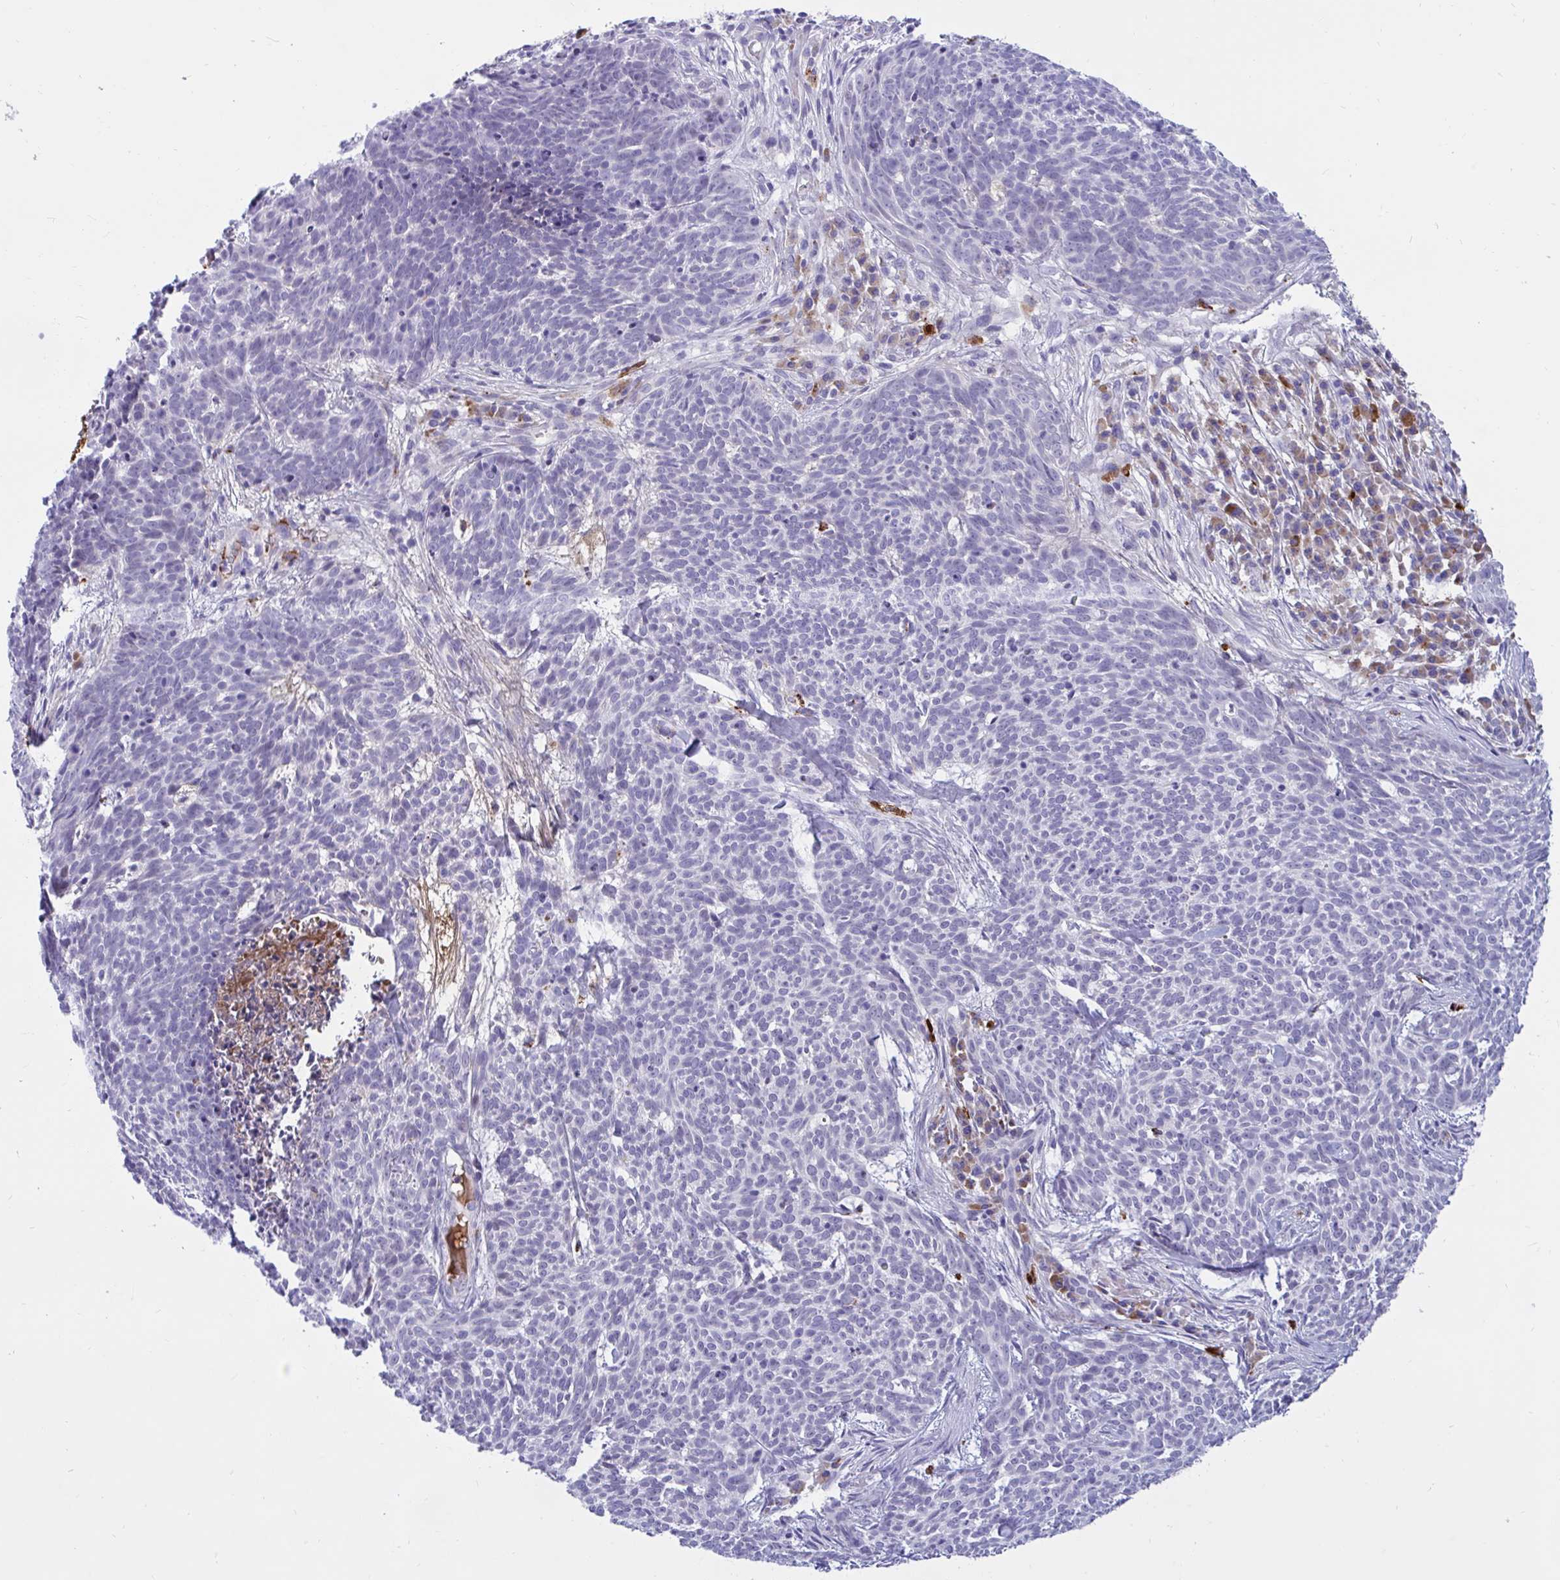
{"staining": {"intensity": "negative", "quantity": "none", "location": "none"}, "tissue": "skin cancer", "cell_type": "Tumor cells", "image_type": "cancer", "snomed": [{"axis": "morphology", "description": "Basal cell carcinoma"}, {"axis": "topography", "description": "Skin"}], "caption": "Immunohistochemical staining of skin cancer (basal cell carcinoma) shows no significant positivity in tumor cells.", "gene": "FAM219B", "patient": {"sex": "female", "age": 93}}